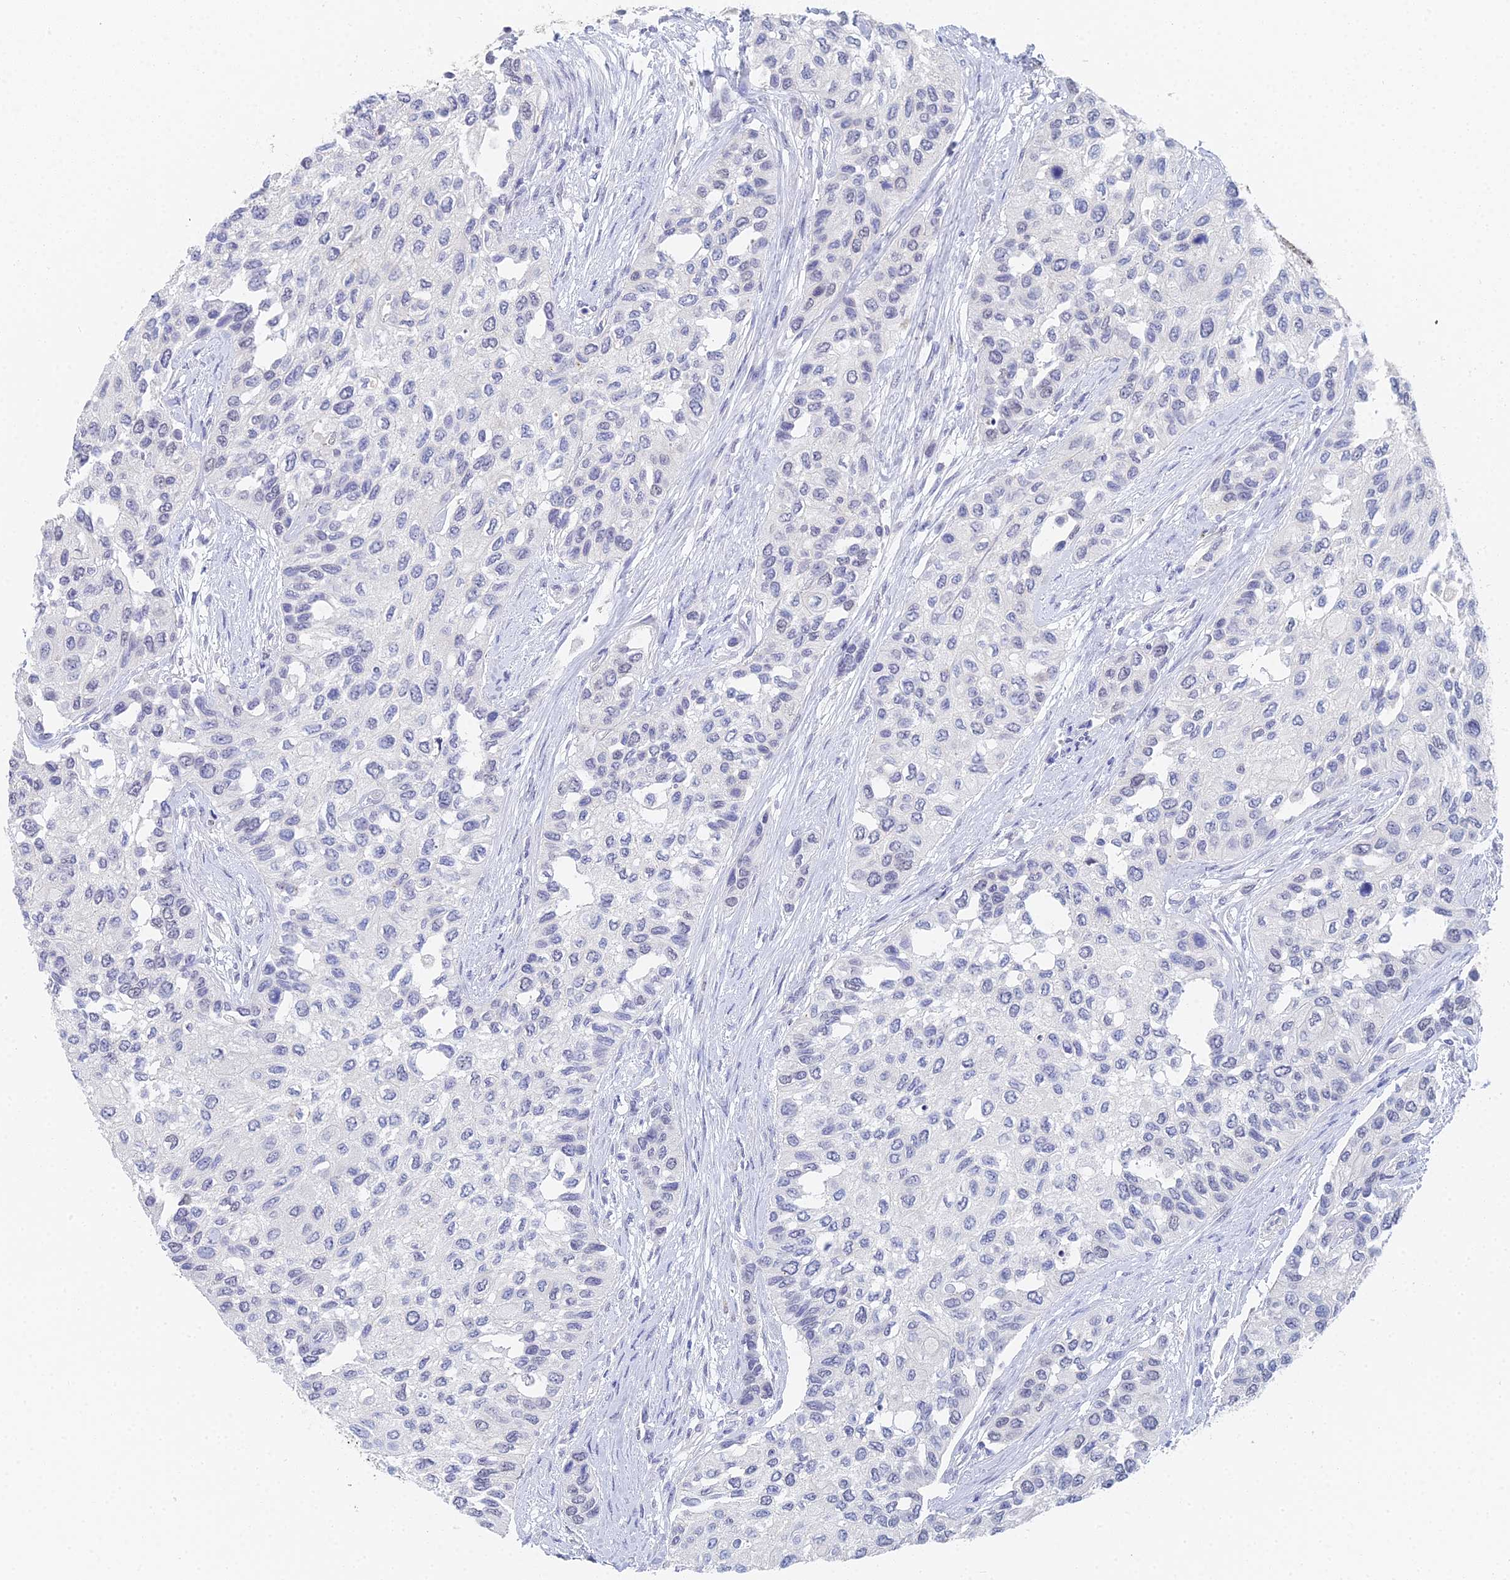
{"staining": {"intensity": "negative", "quantity": "none", "location": "none"}, "tissue": "urothelial cancer", "cell_type": "Tumor cells", "image_type": "cancer", "snomed": [{"axis": "morphology", "description": "Normal tissue, NOS"}, {"axis": "morphology", "description": "Urothelial carcinoma, High grade"}, {"axis": "topography", "description": "Vascular tissue"}, {"axis": "topography", "description": "Urinary bladder"}], "caption": "High power microscopy image of an immunohistochemistry (IHC) micrograph of urothelial cancer, revealing no significant staining in tumor cells.", "gene": "MCM2", "patient": {"sex": "female", "age": 56}}